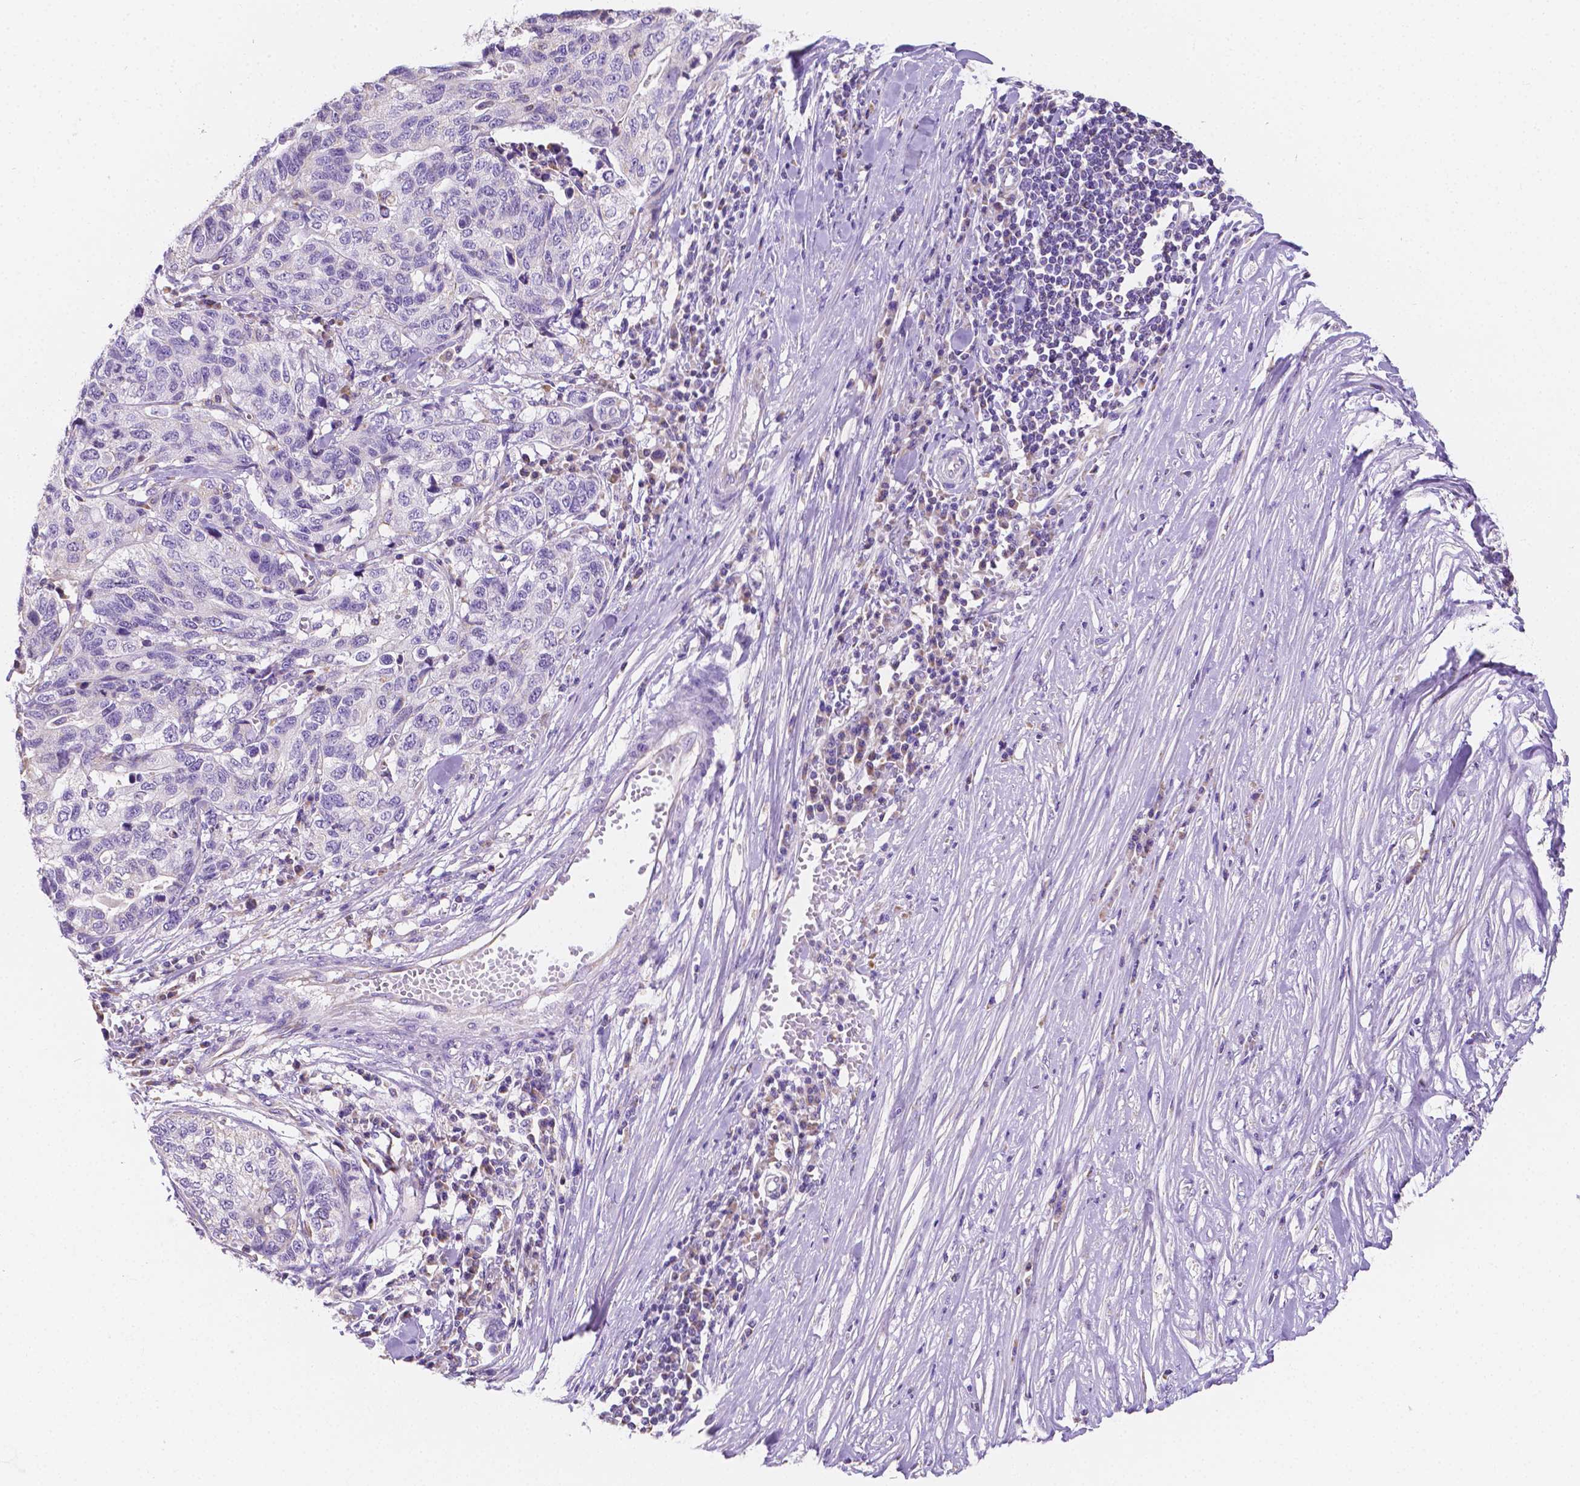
{"staining": {"intensity": "negative", "quantity": "none", "location": "none"}, "tissue": "stomach cancer", "cell_type": "Tumor cells", "image_type": "cancer", "snomed": [{"axis": "morphology", "description": "Adenocarcinoma, NOS"}, {"axis": "topography", "description": "Stomach, upper"}], "caption": "Tumor cells show no significant protein staining in stomach cancer (adenocarcinoma).", "gene": "TMEM130", "patient": {"sex": "female", "age": 67}}